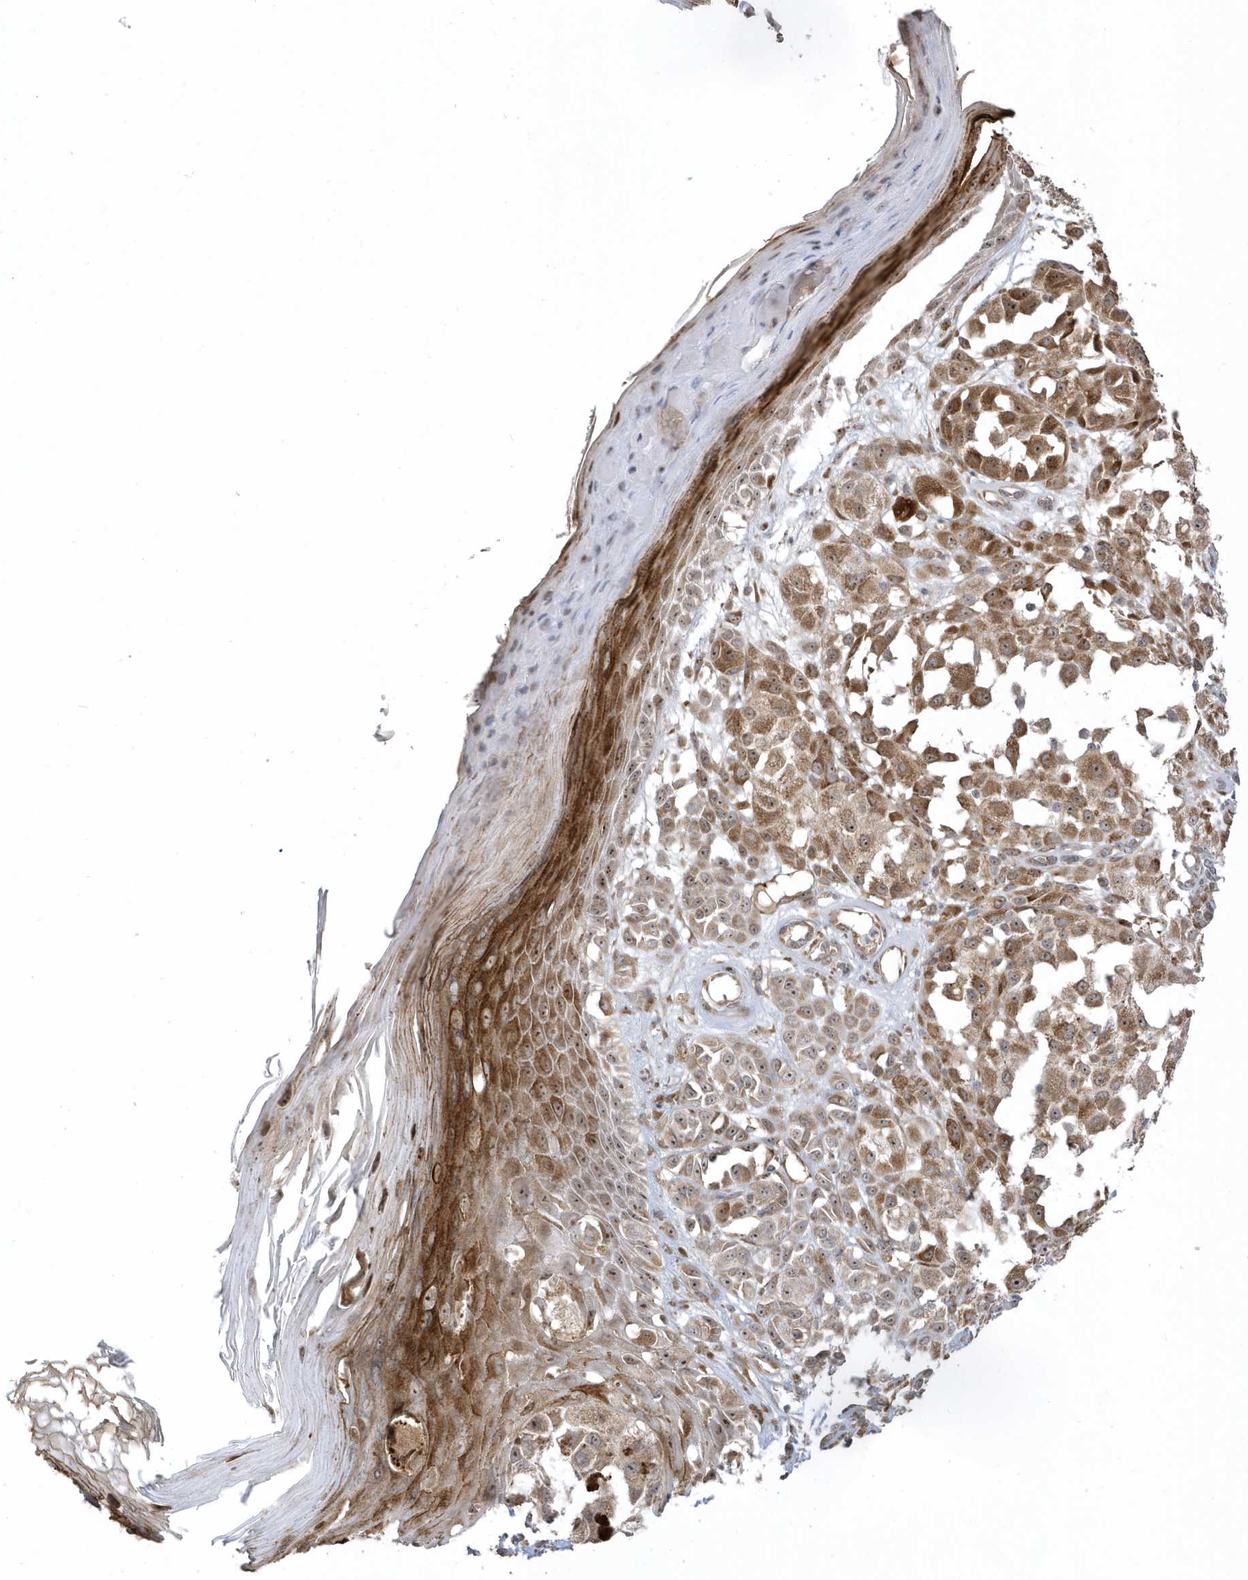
{"staining": {"intensity": "moderate", "quantity": ">75%", "location": "cytoplasmic/membranous"}, "tissue": "melanoma", "cell_type": "Tumor cells", "image_type": "cancer", "snomed": [{"axis": "morphology", "description": "Malignant melanoma, NOS"}, {"axis": "topography", "description": "Skin of leg"}], "caption": "Human malignant melanoma stained with a protein marker displays moderate staining in tumor cells.", "gene": "ECM2", "patient": {"sex": "female", "age": 72}}